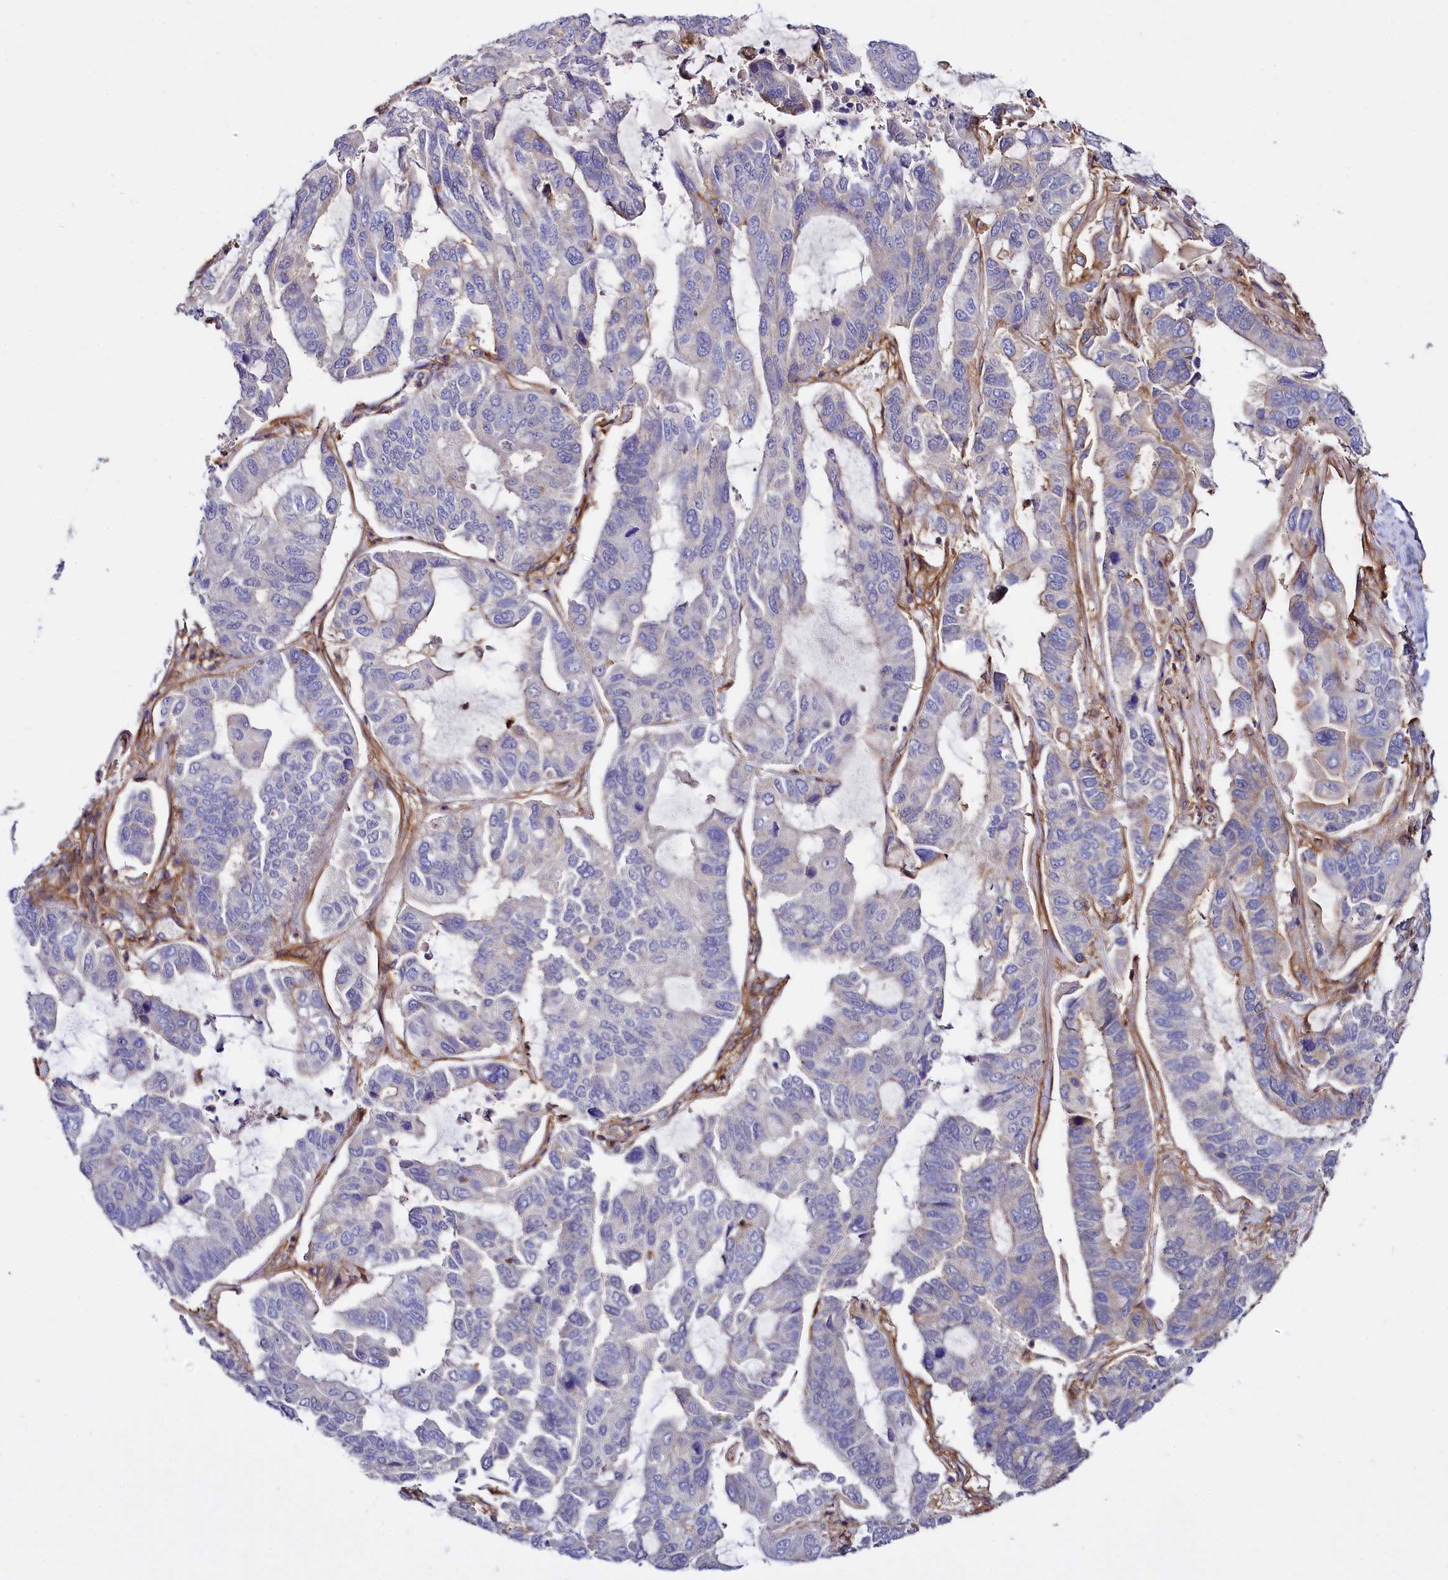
{"staining": {"intensity": "negative", "quantity": "none", "location": "none"}, "tissue": "lung cancer", "cell_type": "Tumor cells", "image_type": "cancer", "snomed": [{"axis": "morphology", "description": "Adenocarcinoma, NOS"}, {"axis": "topography", "description": "Lung"}], "caption": "DAB (3,3'-diaminobenzidine) immunohistochemical staining of adenocarcinoma (lung) exhibits no significant staining in tumor cells.", "gene": "ANO6", "patient": {"sex": "male", "age": 64}}